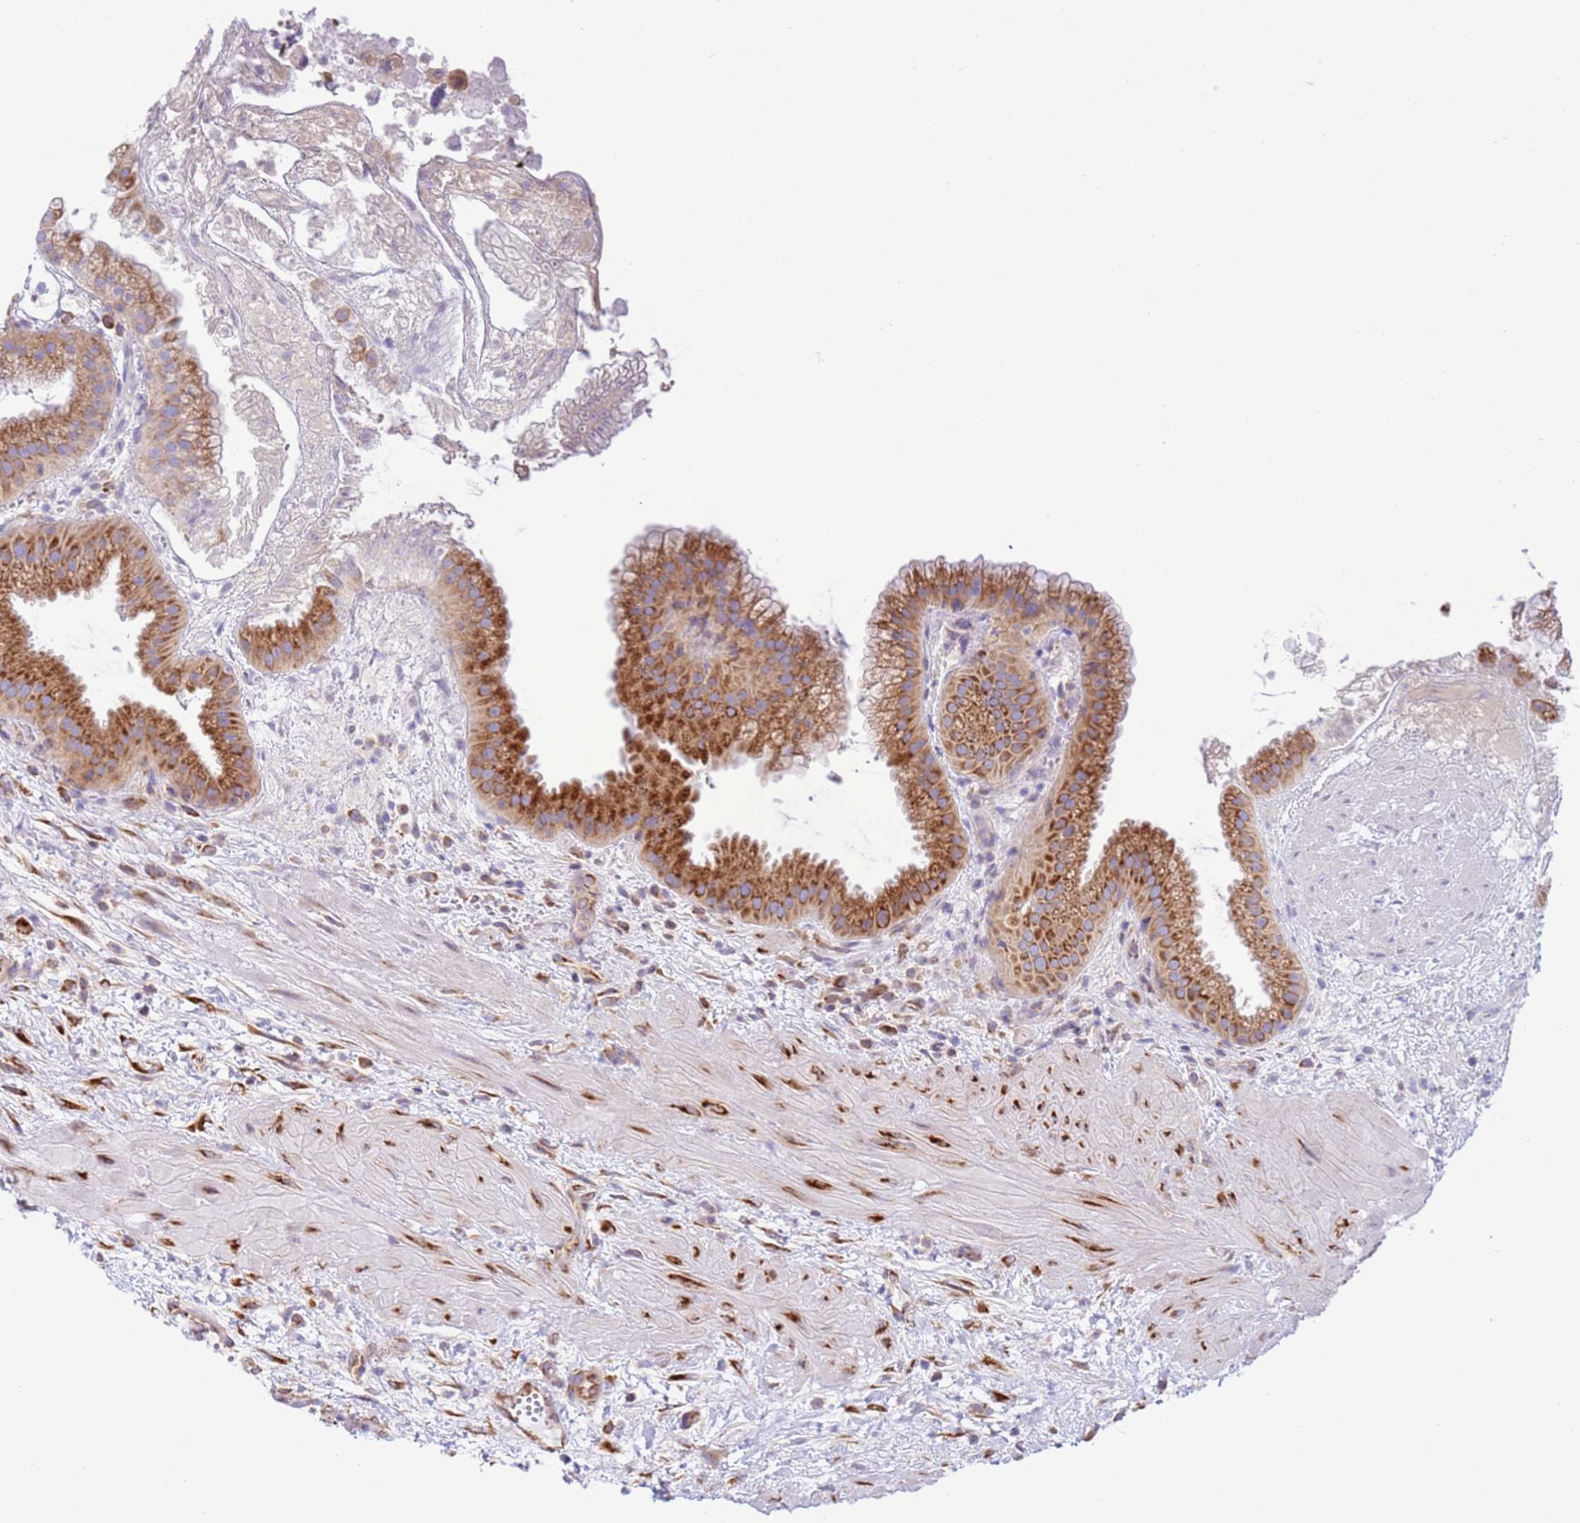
{"staining": {"intensity": "strong", "quantity": "25%-75%", "location": "cytoplasmic/membranous"}, "tissue": "gallbladder", "cell_type": "Glandular cells", "image_type": "normal", "snomed": [{"axis": "morphology", "description": "Normal tissue, NOS"}, {"axis": "topography", "description": "Gallbladder"}], "caption": "The photomicrograph exhibits a brown stain indicating the presence of a protein in the cytoplasmic/membranous of glandular cells in gallbladder. The protein of interest is stained brown, and the nuclei are stained in blue (DAB IHC with brightfield microscopy, high magnification).", "gene": "VARS1", "patient": {"sex": "female", "age": 64}}